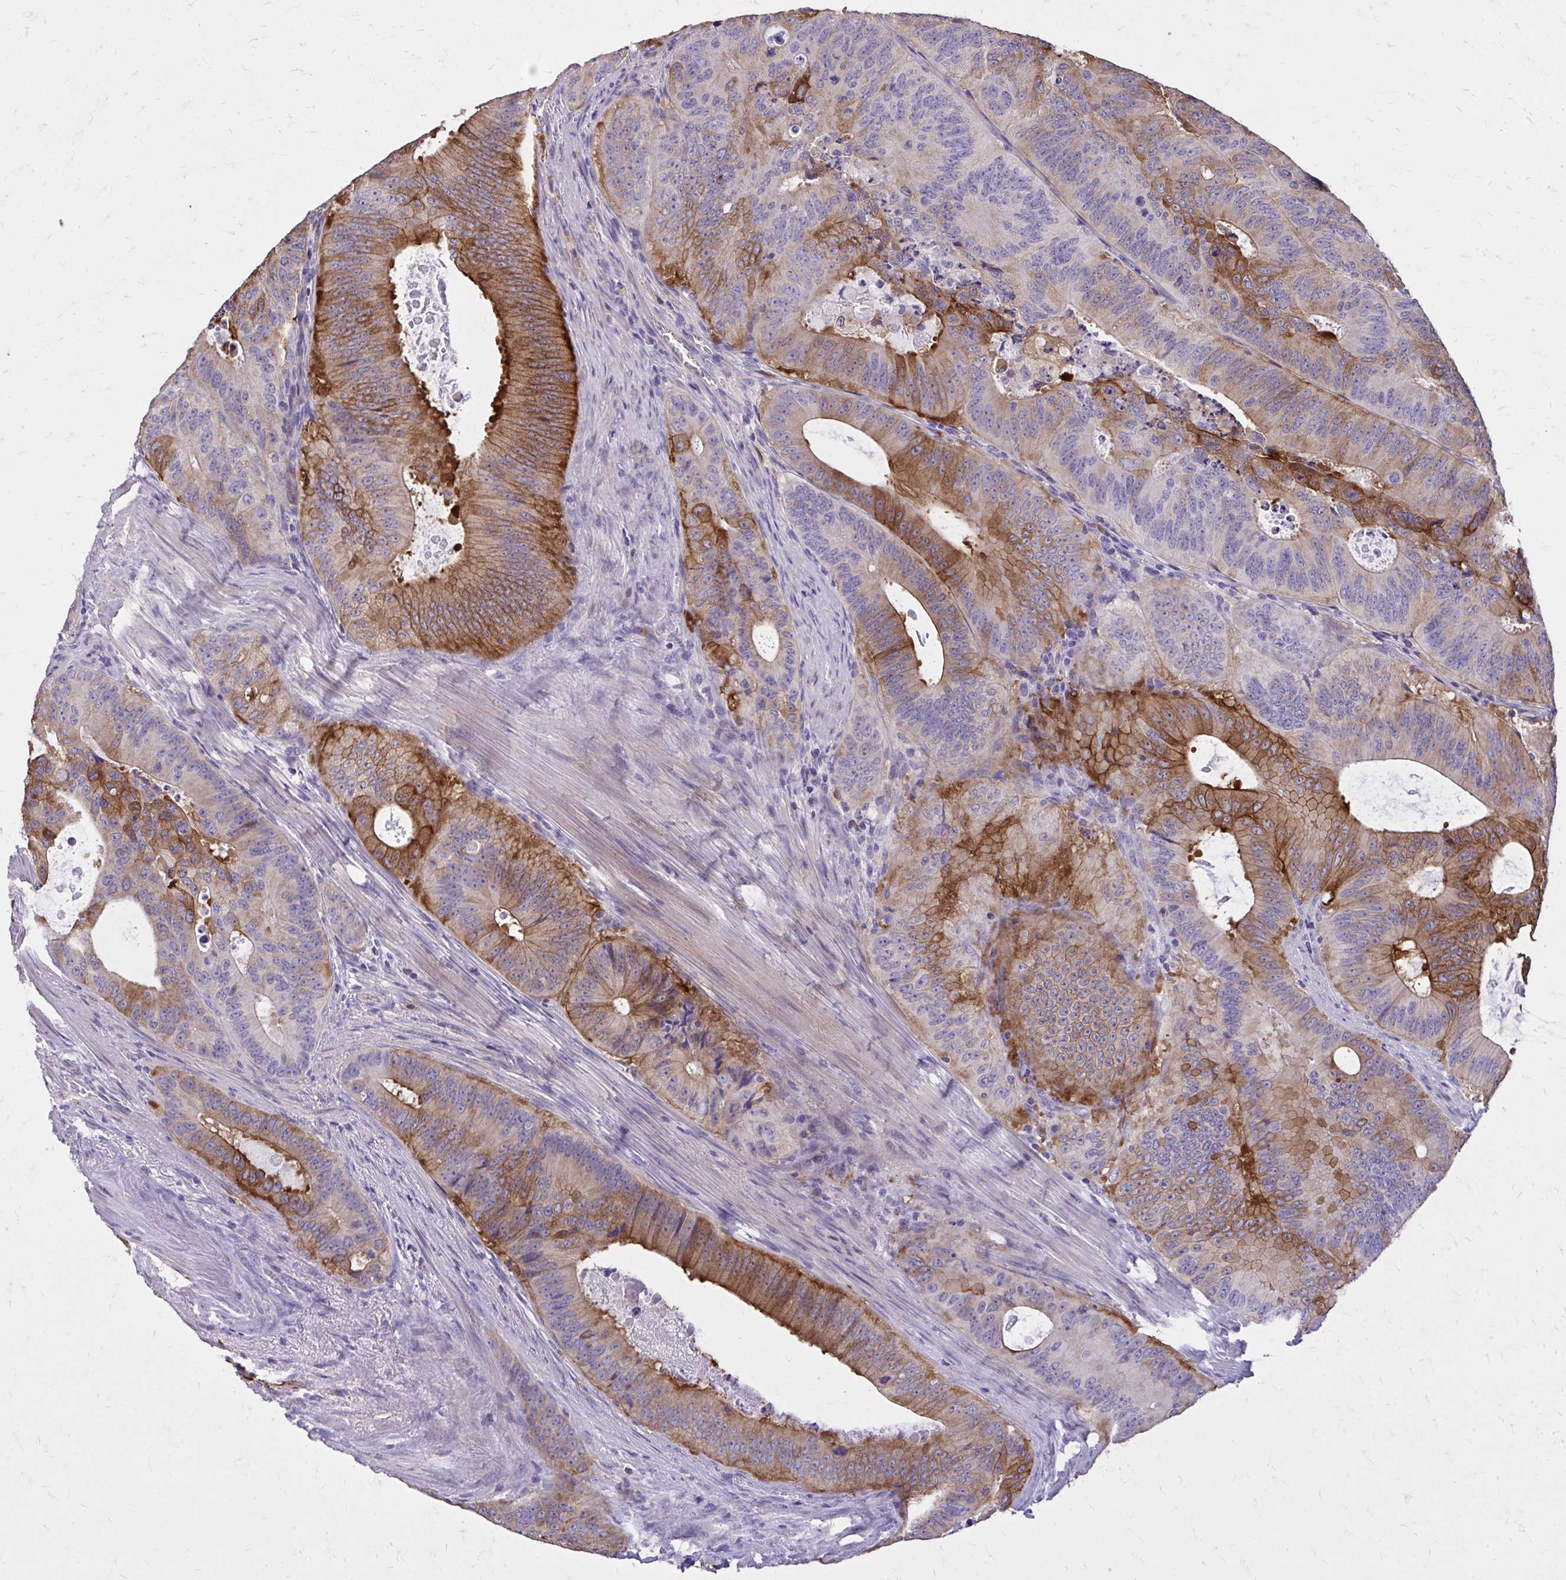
{"staining": {"intensity": "moderate", "quantity": "25%-75%", "location": "cytoplasmic/membranous"}, "tissue": "colorectal cancer", "cell_type": "Tumor cells", "image_type": "cancer", "snomed": [{"axis": "morphology", "description": "Adenocarcinoma, NOS"}, {"axis": "topography", "description": "Colon"}], "caption": "Brown immunohistochemical staining in human colorectal cancer exhibits moderate cytoplasmic/membranous expression in approximately 25%-75% of tumor cells. (DAB IHC, brown staining for protein, blue staining for nuclei).", "gene": "EPB41L1", "patient": {"sex": "male", "age": 62}}